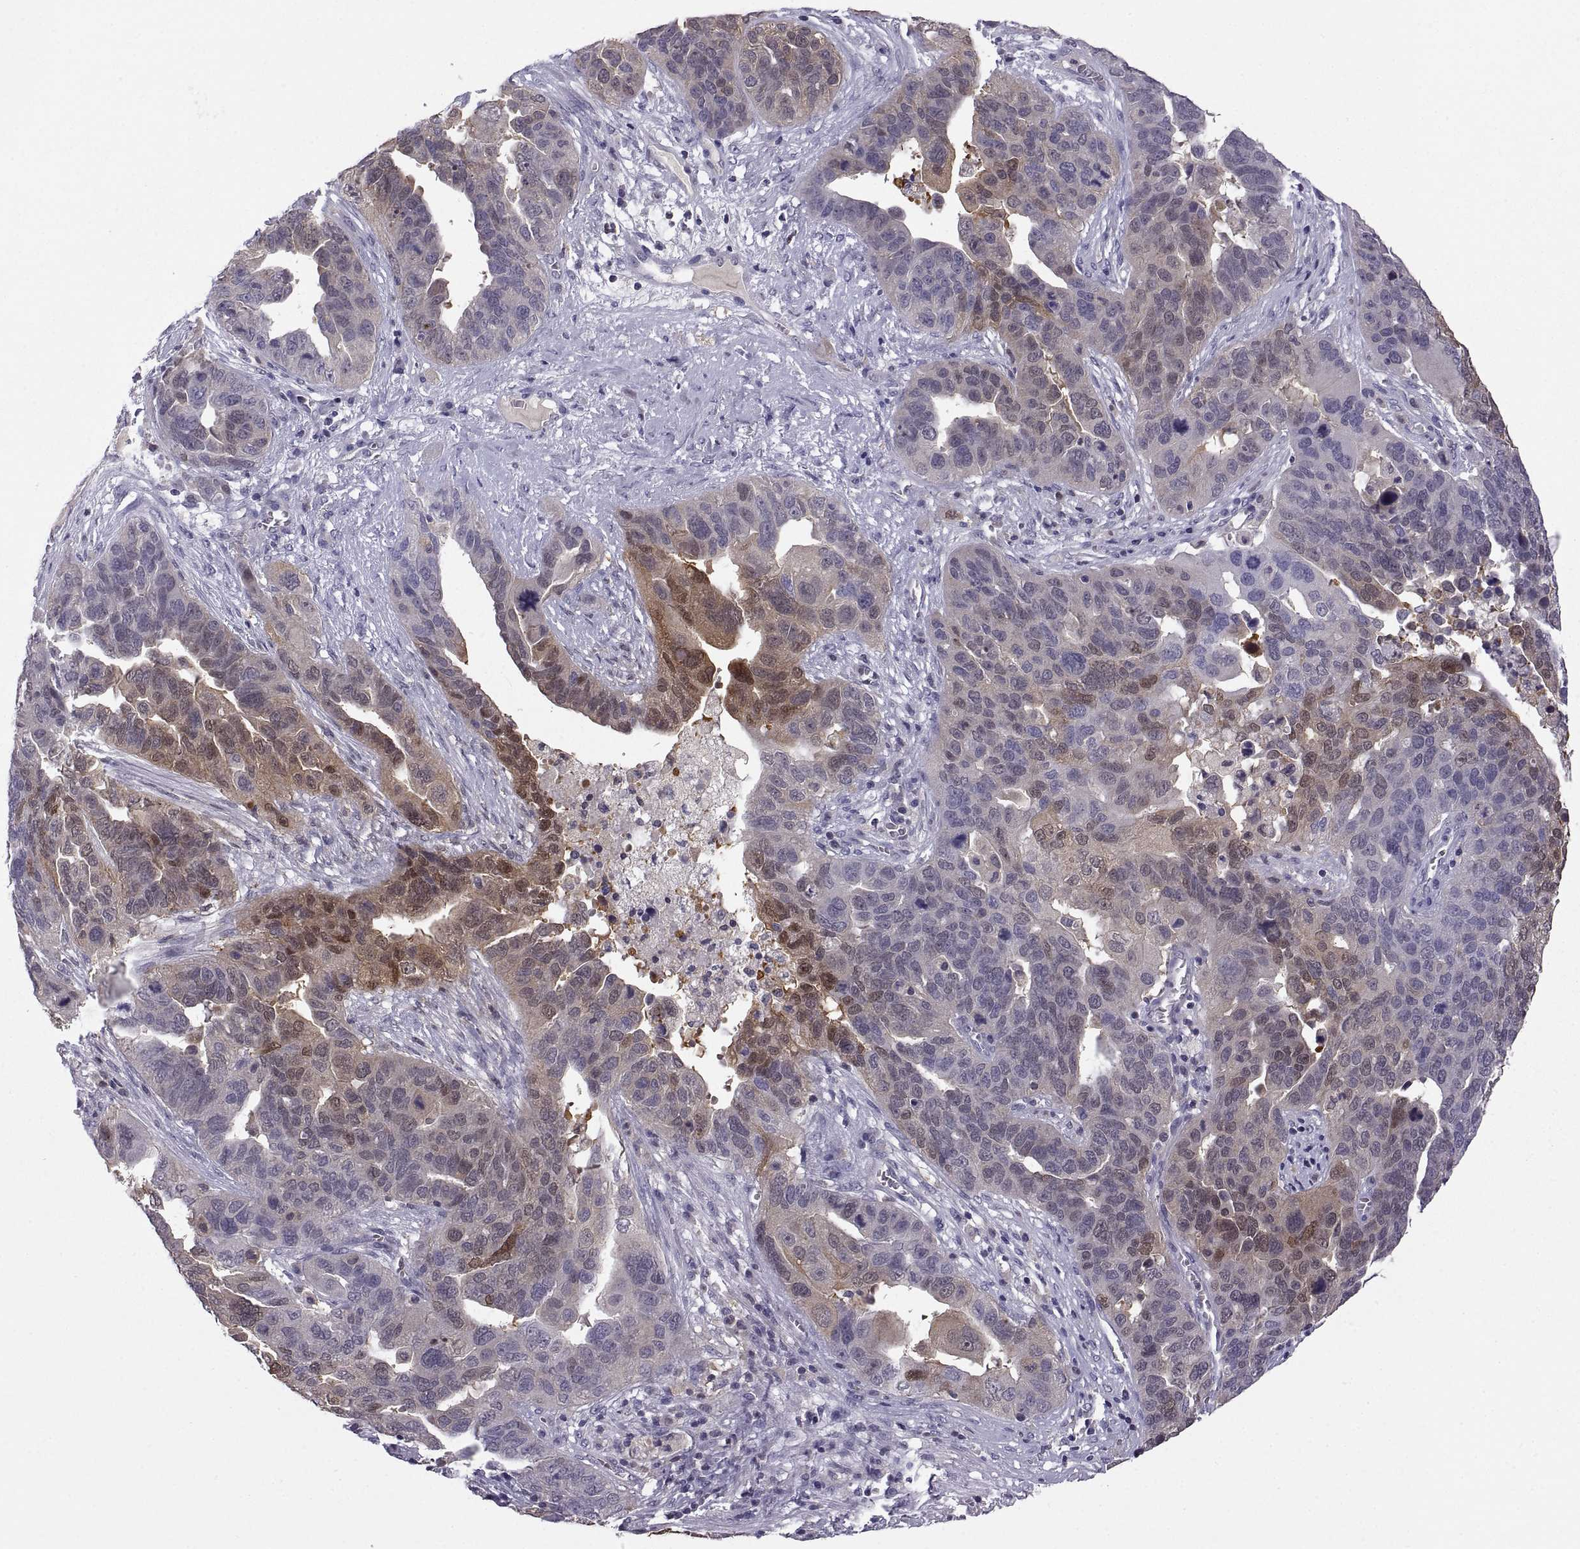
{"staining": {"intensity": "moderate", "quantity": "<25%", "location": "cytoplasmic/membranous"}, "tissue": "ovarian cancer", "cell_type": "Tumor cells", "image_type": "cancer", "snomed": [{"axis": "morphology", "description": "Carcinoma, endometroid"}, {"axis": "topography", "description": "Soft tissue"}, {"axis": "topography", "description": "Ovary"}], "caption": "This micrograph exhibits ovarian cancer stained with immunohistochemistry to label a protein in brown. The cytoplasmic/membranous of tumor cells show moderate positivity for the protein. Nuclei are counter-stained blue.", "gene": "FGF9", "patient": {"sex": "female", "age": 52}}